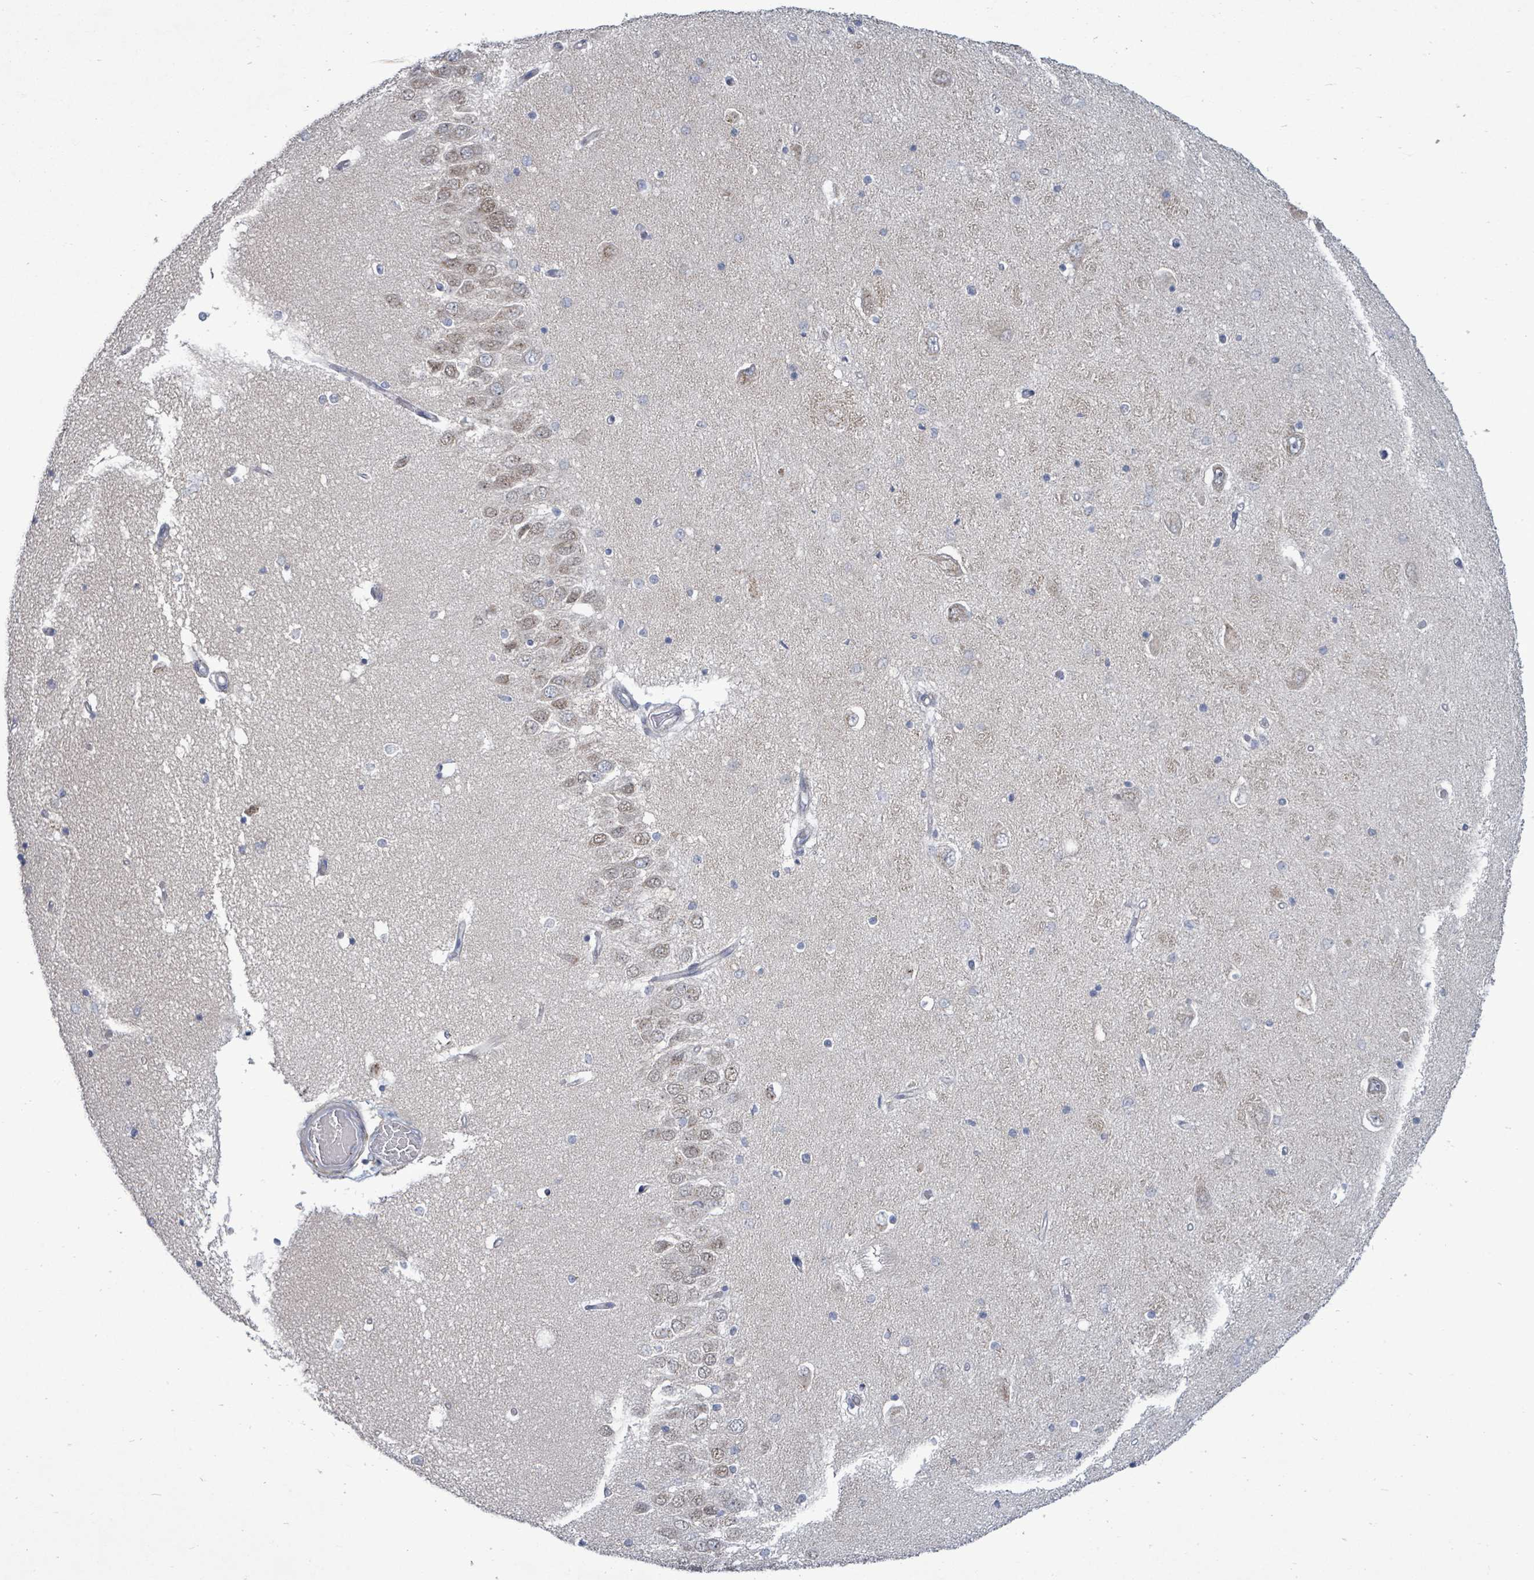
{"staining": {"intensity": "negative", "quantity": "none", "location": "none"}, "tissue": "hippocampus", "cell_type": "Glial cells", "image_type": "normal", "snomed": [{"axis": "morphology", "description": "Normal tissue, NOS"}, {"axis": "topography", "description": "Hippocampus"}], "caption": "DAB immunohistochemical staining of unremarkable human hippocampus exhibits no significant expression in glial cells.", "gene": "ZFPM1", "patient": {"sex": "male", "age": 45}}